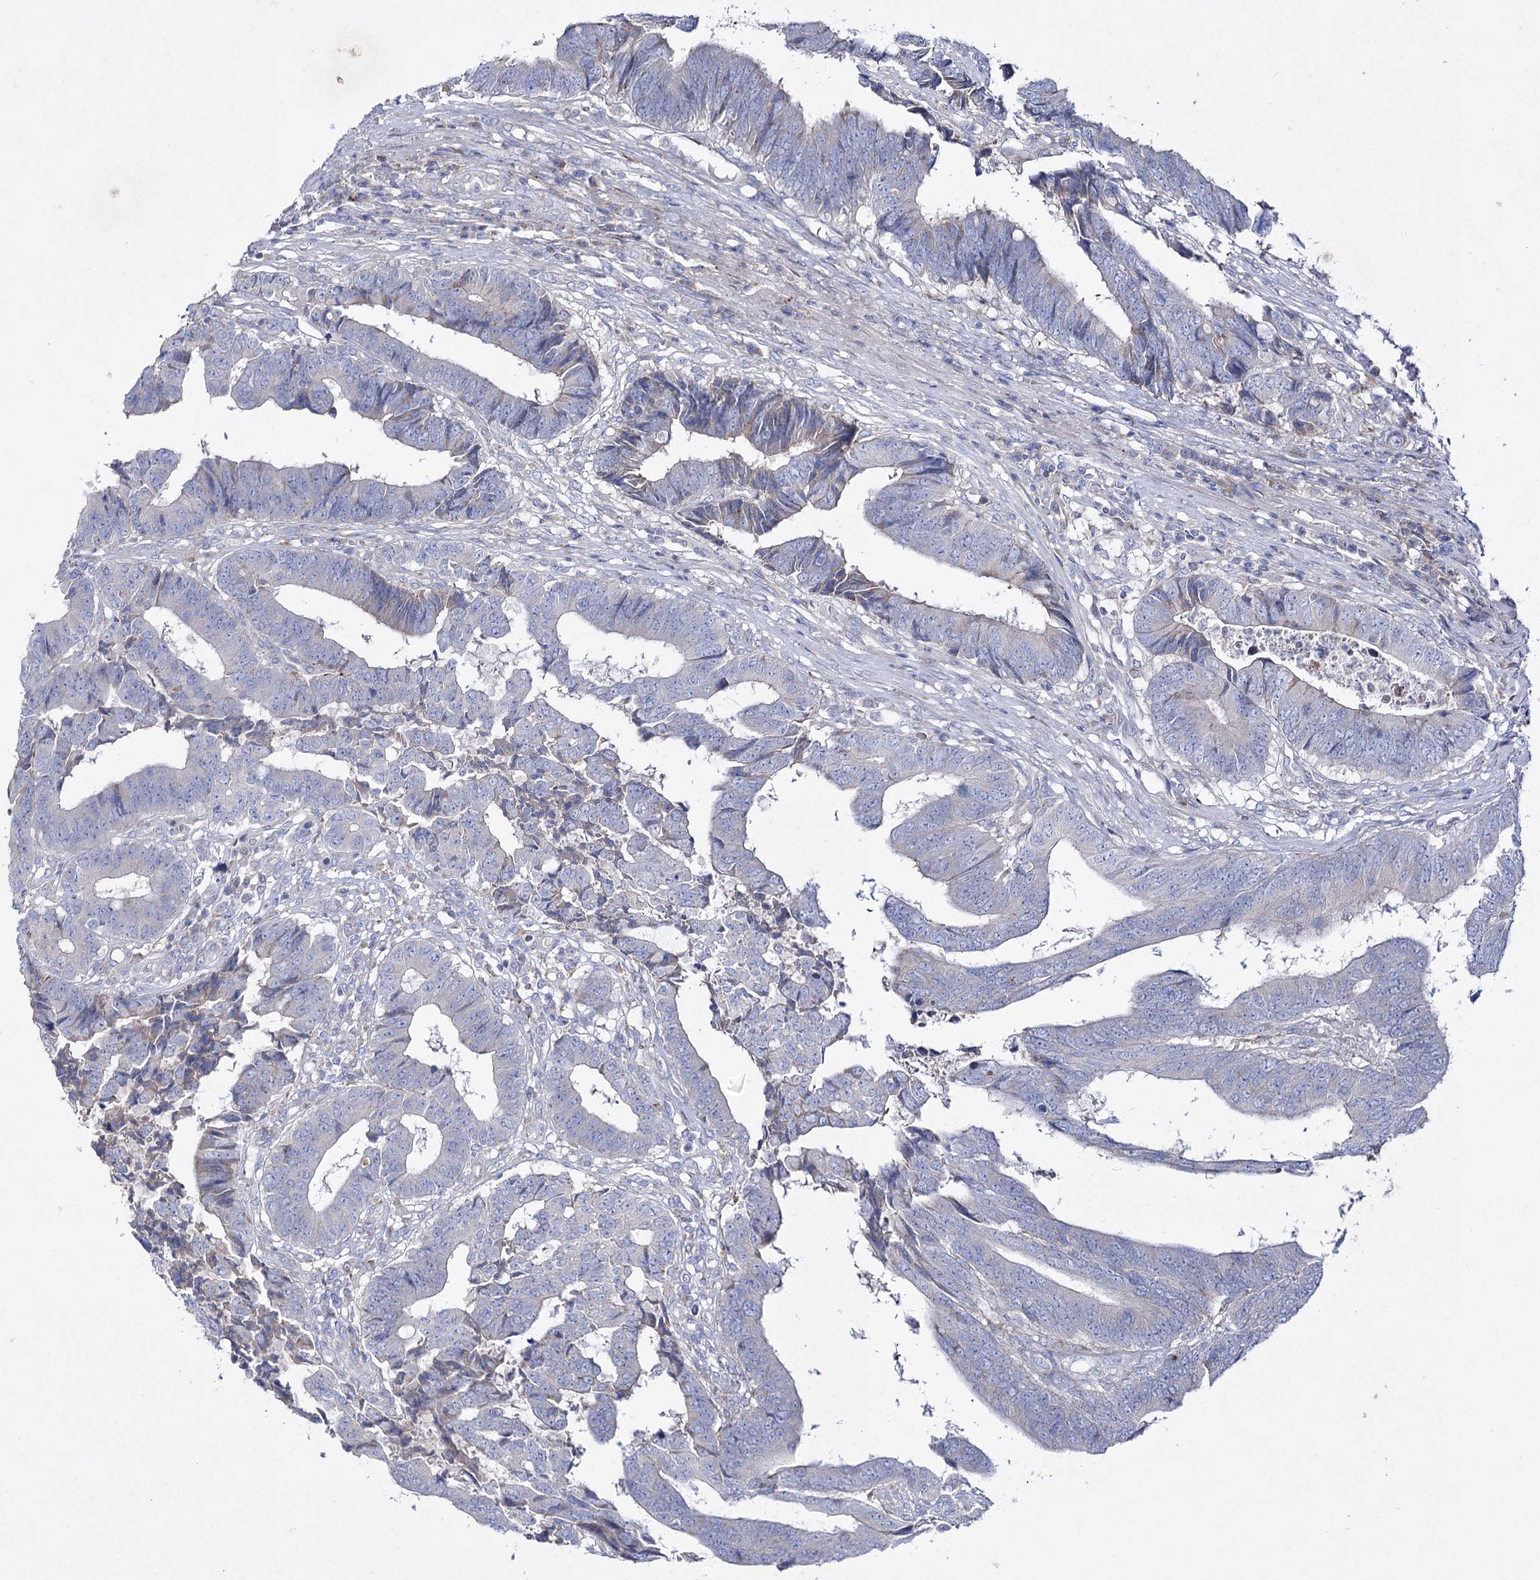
{"staining": {"intensity": "negative", "quantity": "none", "location": "none"}, "tissue": "colorectal cancer", "cell_type": "Tumor cells", "image_type": "cancer", "snomed": [{"axis": "morphology", "description": "Adenocarcinoma, NOS"}, {"axis": "topography", "description": "Rectum"}], "caption": "The immunohistochemistry histopathology image has no significant staining in tumor cells of colorectal adenocarcinoma tissue.", "gene": "NAGLU", "patient": {"sex": "male", "age": 84}}